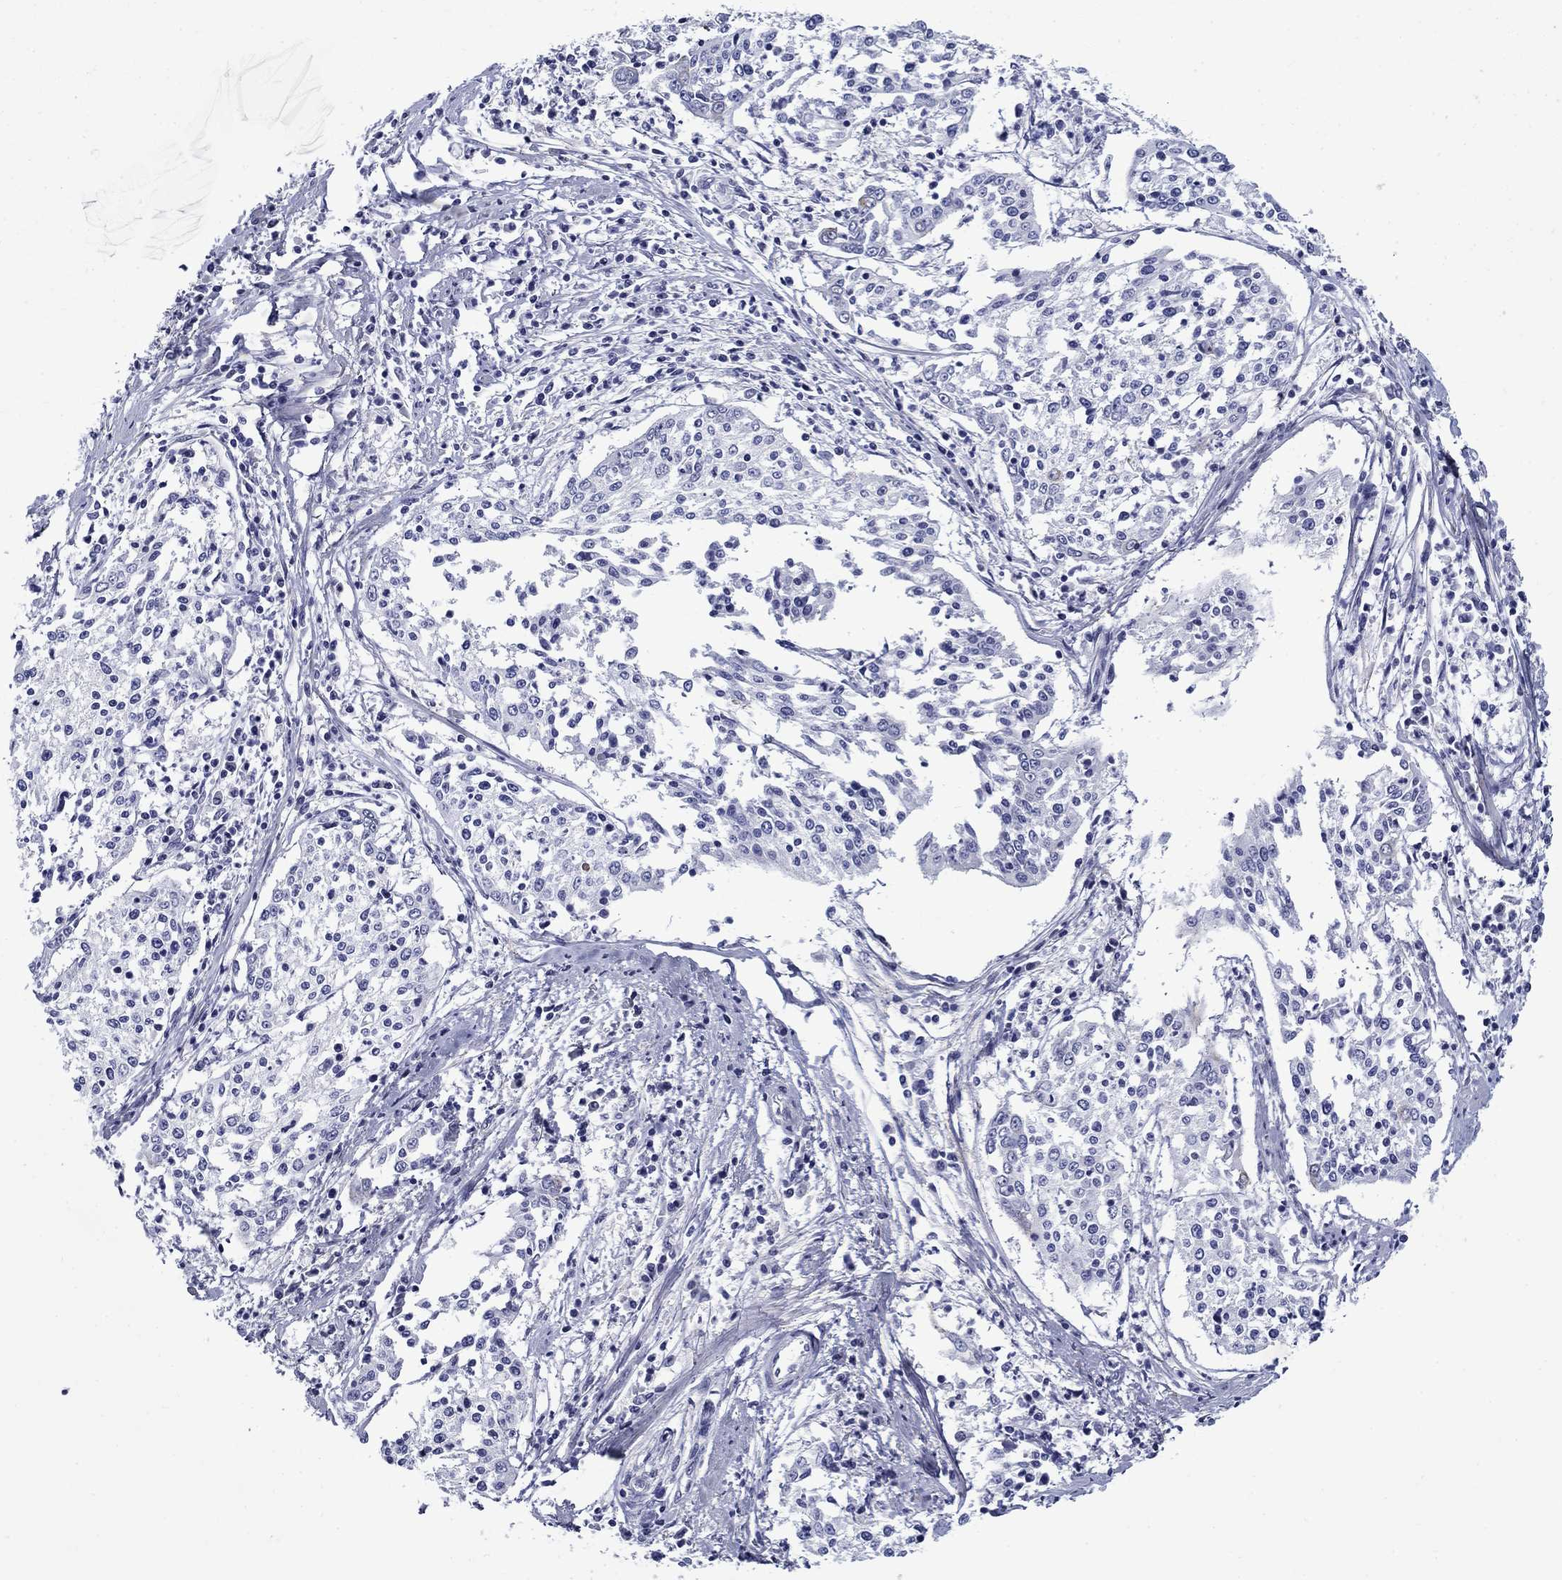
{"staining": {"intensity": "strong", "quantity": "<25%", "location": "cytoplasmic/membranous"}, "tissue": "cervical cancer", "cell_type": "Tumor cells", "image_type": "cancer", "snomed": [{"axis": "morphology", "description": "Squamous cell carcinoma, NOS"}, {"axis": "topography", "description": "Cervix"}], "caption": "IHC photomicrograph of neoplastic tissue: human cervical cancer stained using IHC shows medium levels of strong protein expression localized specifically in the cytoplasmic/membranous of tumor cells, appearing as a cytoplasmic/membranous brown color.", "gene": "C4orf19", "patient": {"sex": "female", "age": 41}}